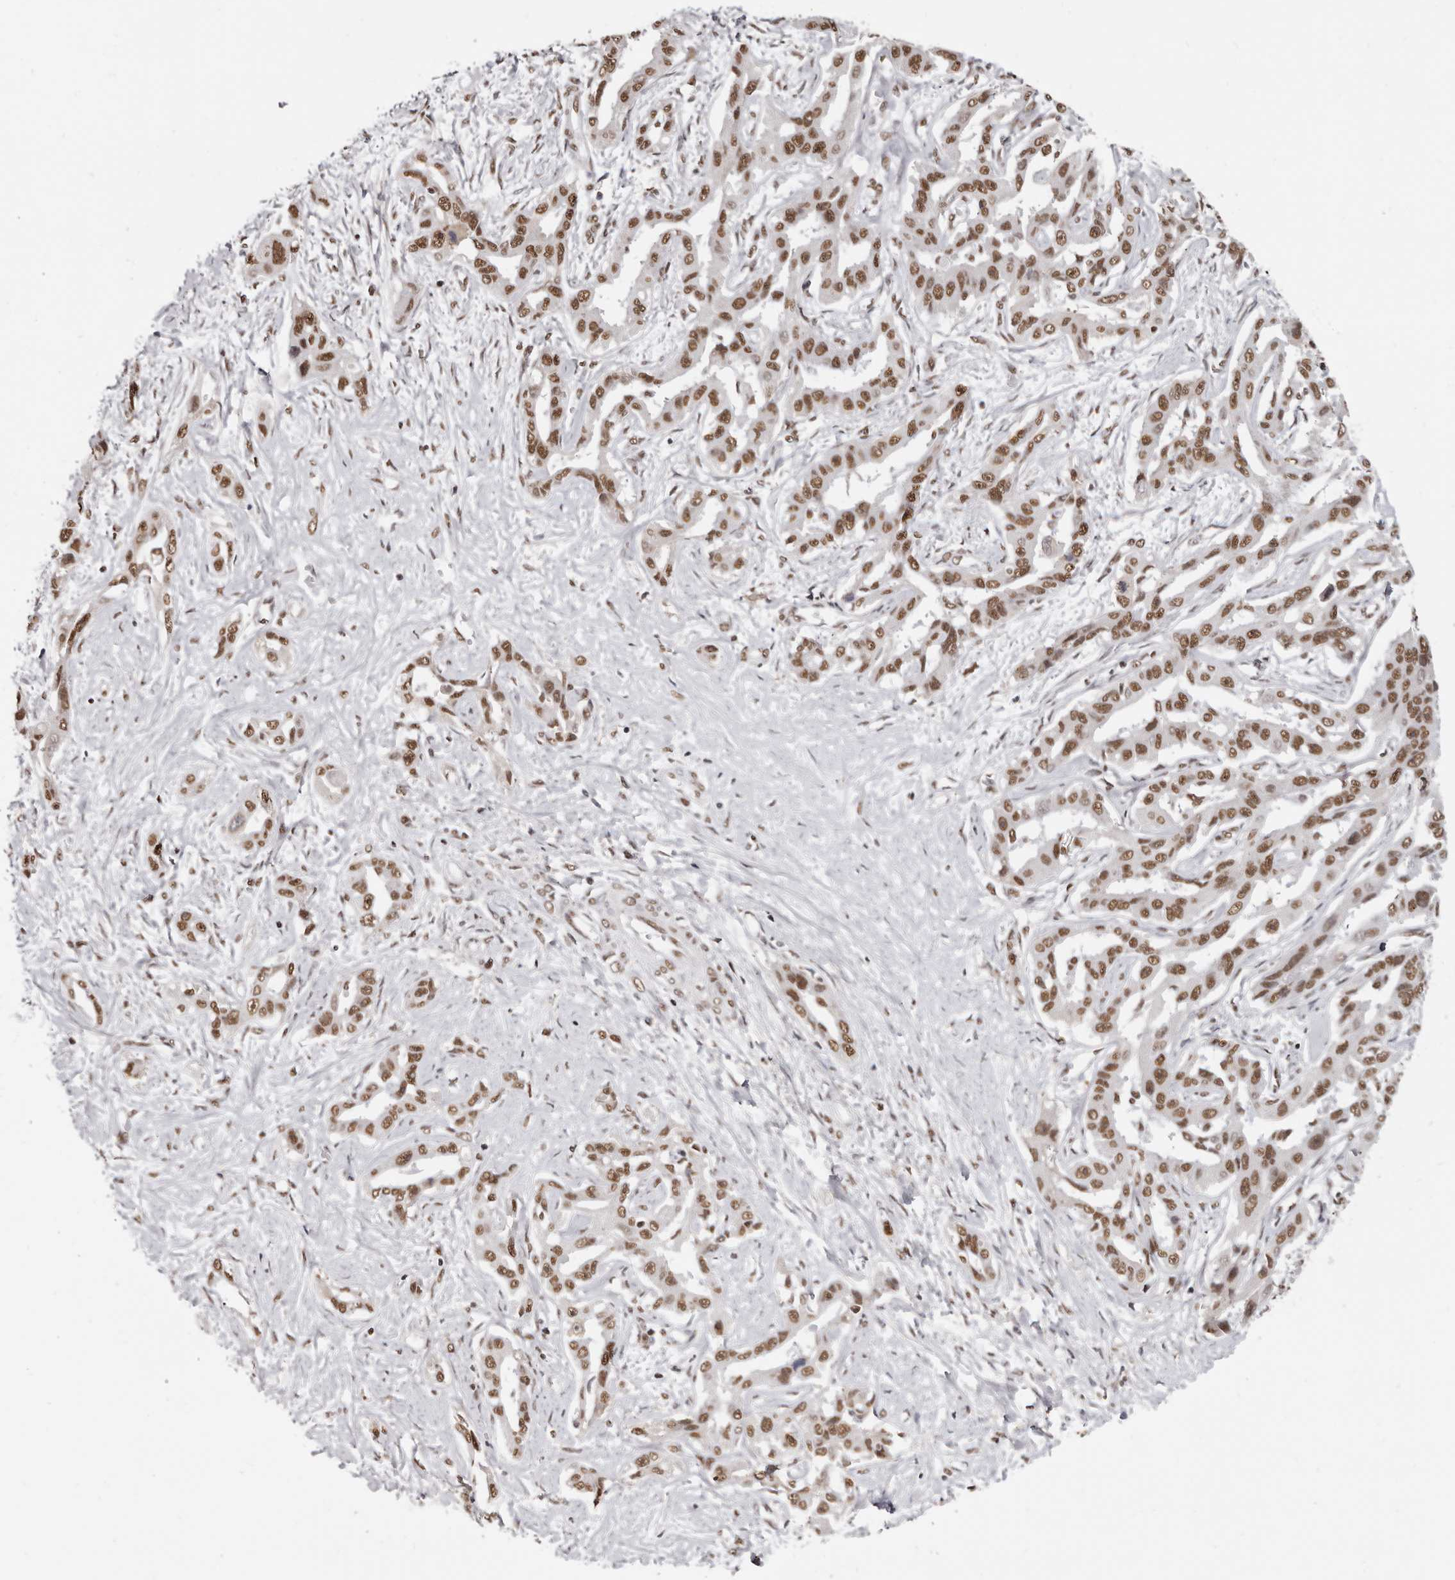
{"staining": {"intensity": "moderate", "quantity": ">75%", "location": "nuclear"}, "tissue": "liver cancer", "cell_type": "Tumor cells", "image_type": "cancer", "snomed": [{"axis": "morphology", "description": "Cholangiocarcinoma"}, {"axis": "topography", "description": "Liver"}], "caption": "Immunohistochemistry (IHC) of liver cholangiocarcinoma exhibits medium levels of moderate nuclear positivity in about >75% of tumor cells.", "gene": "SCAF4", "patient": {"sex": "male", "age": 59}}